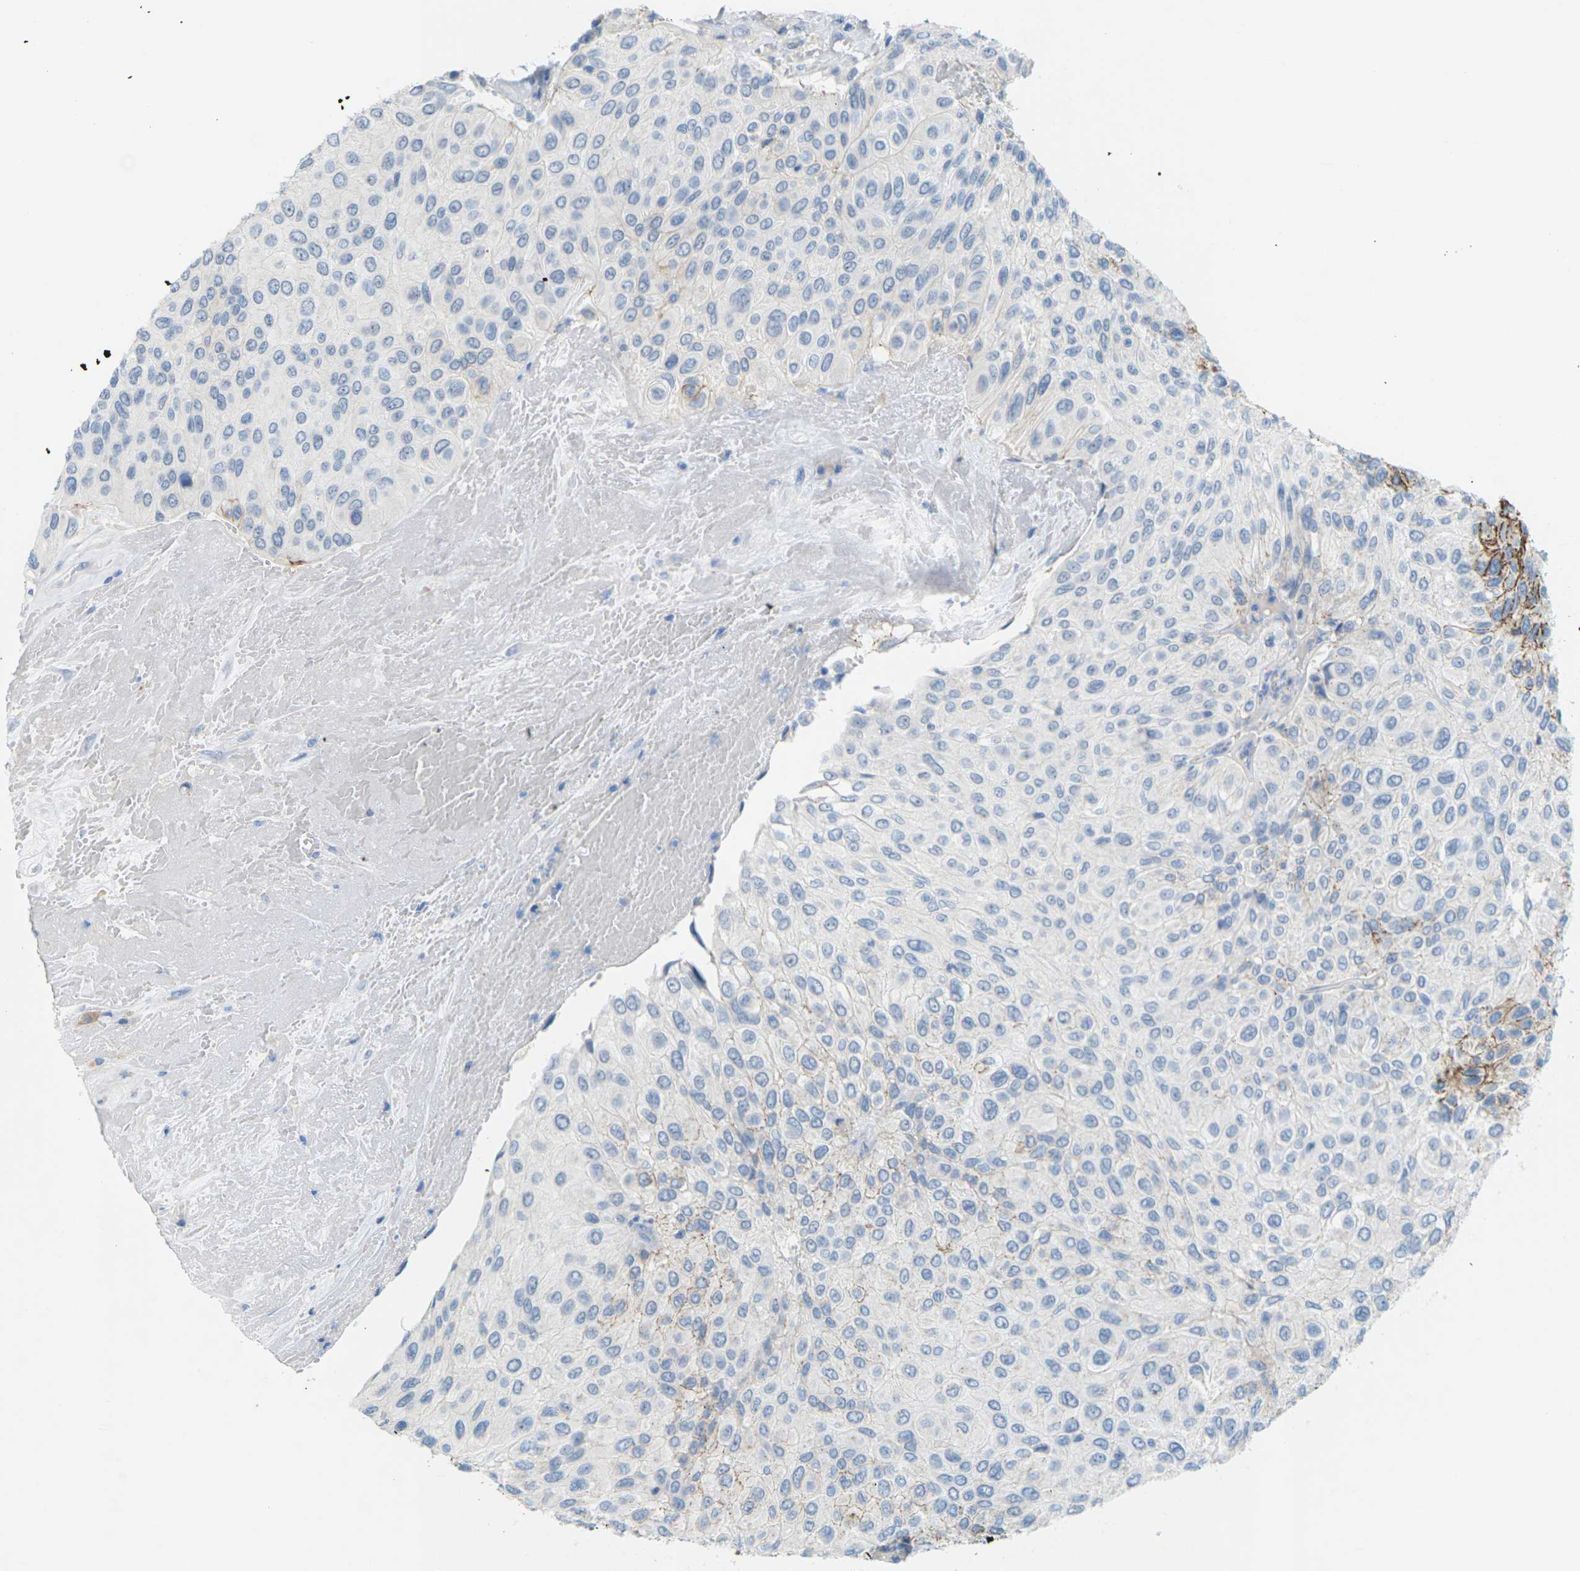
{"staining": {"intensity": "moderate", "quantity": "<25%", "location": "cytoplasmic/membranous"}, "tissue": "urothelial cancer", "cell_type": "Tumor cells", "image_type": "cancer", "snomed": [{"axis": "morphology", "description": "Urothelial carcinoma, High grade"}, {"axis": "topography", "description": "Urinary bladder"}], "caption": "Urothelial cancer stained with a brown dye demonstrates moderate cytoplasmic/membranous positive expression in about <25% of tumor cells.", "gene": "CLDN3", "patient": {"sex": "male", "age": 66}}